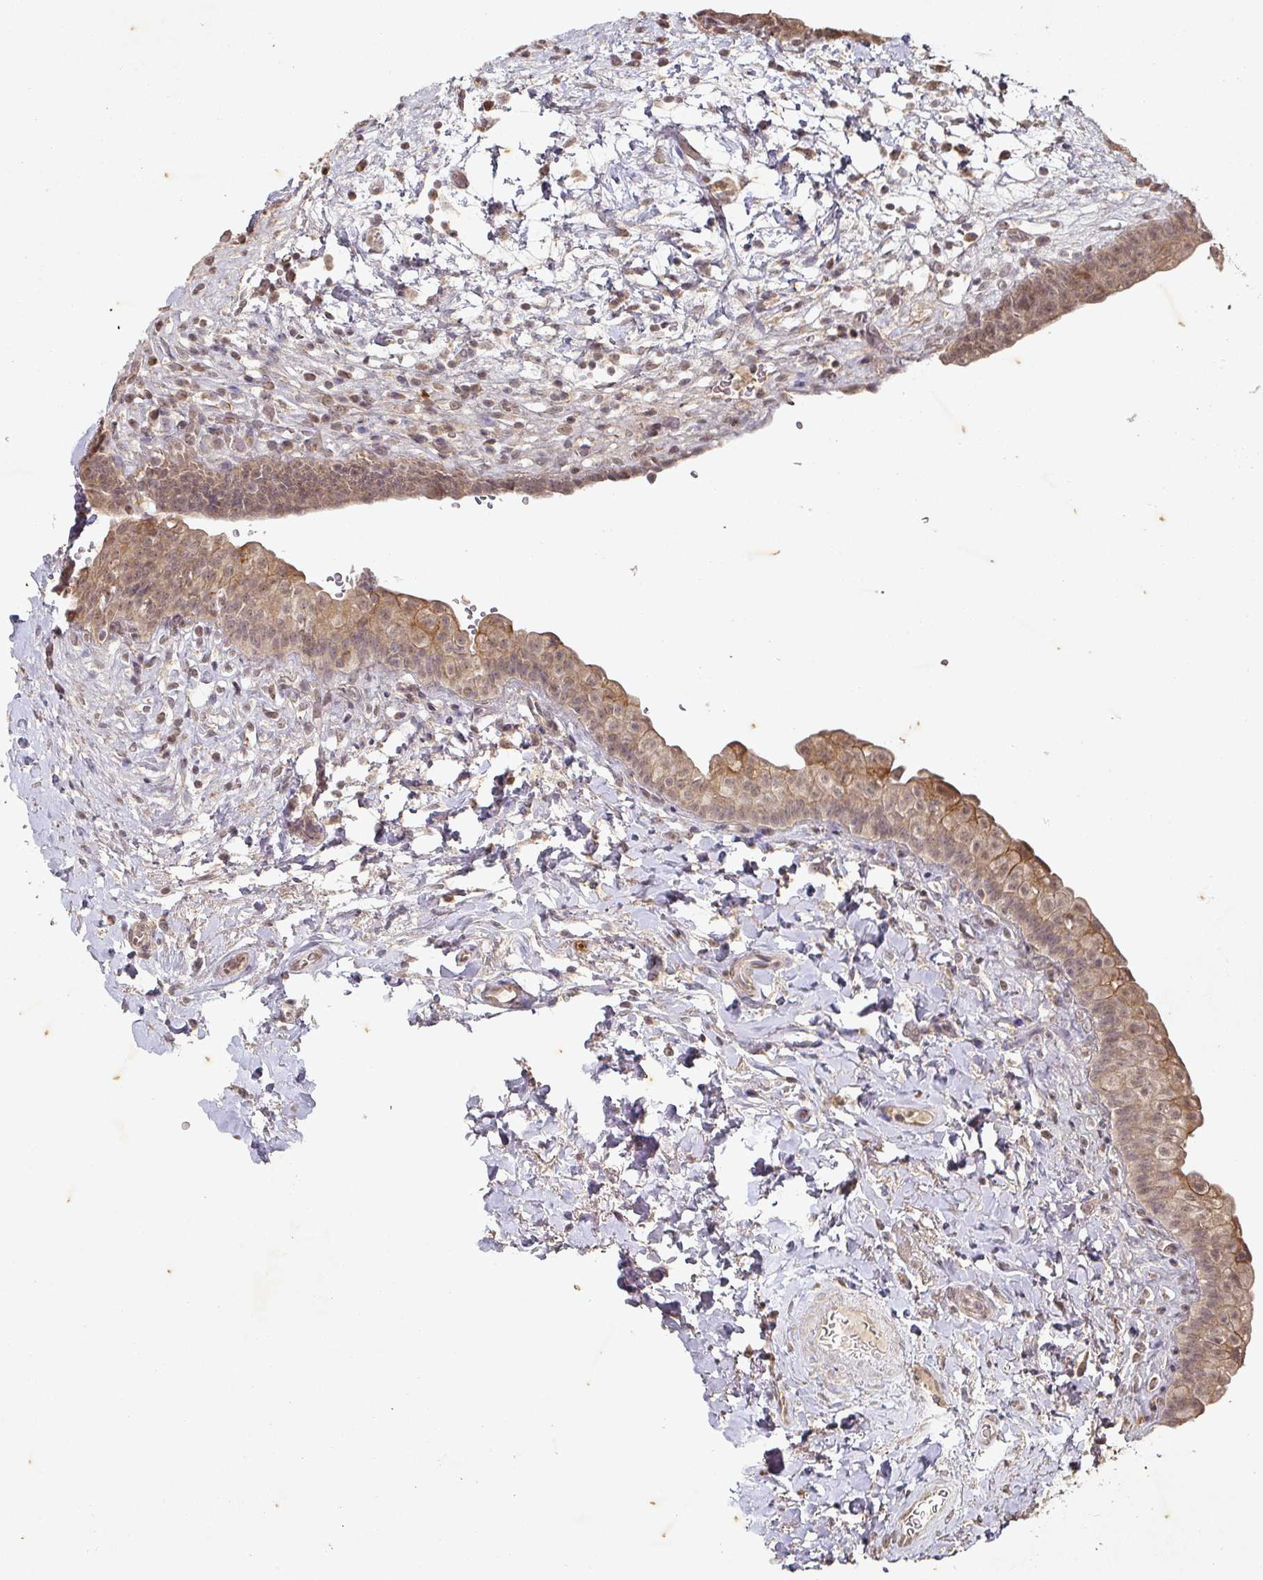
{"staining": {"intensity": "moderate", "quantity": ">75%", "location": "cytoplasmic/membranous"}, "tissue": "urinary bladder", "cell_type": "Urothelial cells", "image_type": "normal", "snomed": [{"axis": "morphology", "description": "Normal tissue, NOS"}, {"axis": "topography", "description": "Urinary bladder"}], "caption": "DAB (3,3'-diaminobenzidine) immunohistochemical staining of benign urinary bladder demonstrates moderate cytoplasmic/membranous protein staining in about >75% of urothelial cells. (IHC, brightfield microscopy, high magnification).", "gene": "CAPN5", "patient": {"sex": "male", "age": 83}}